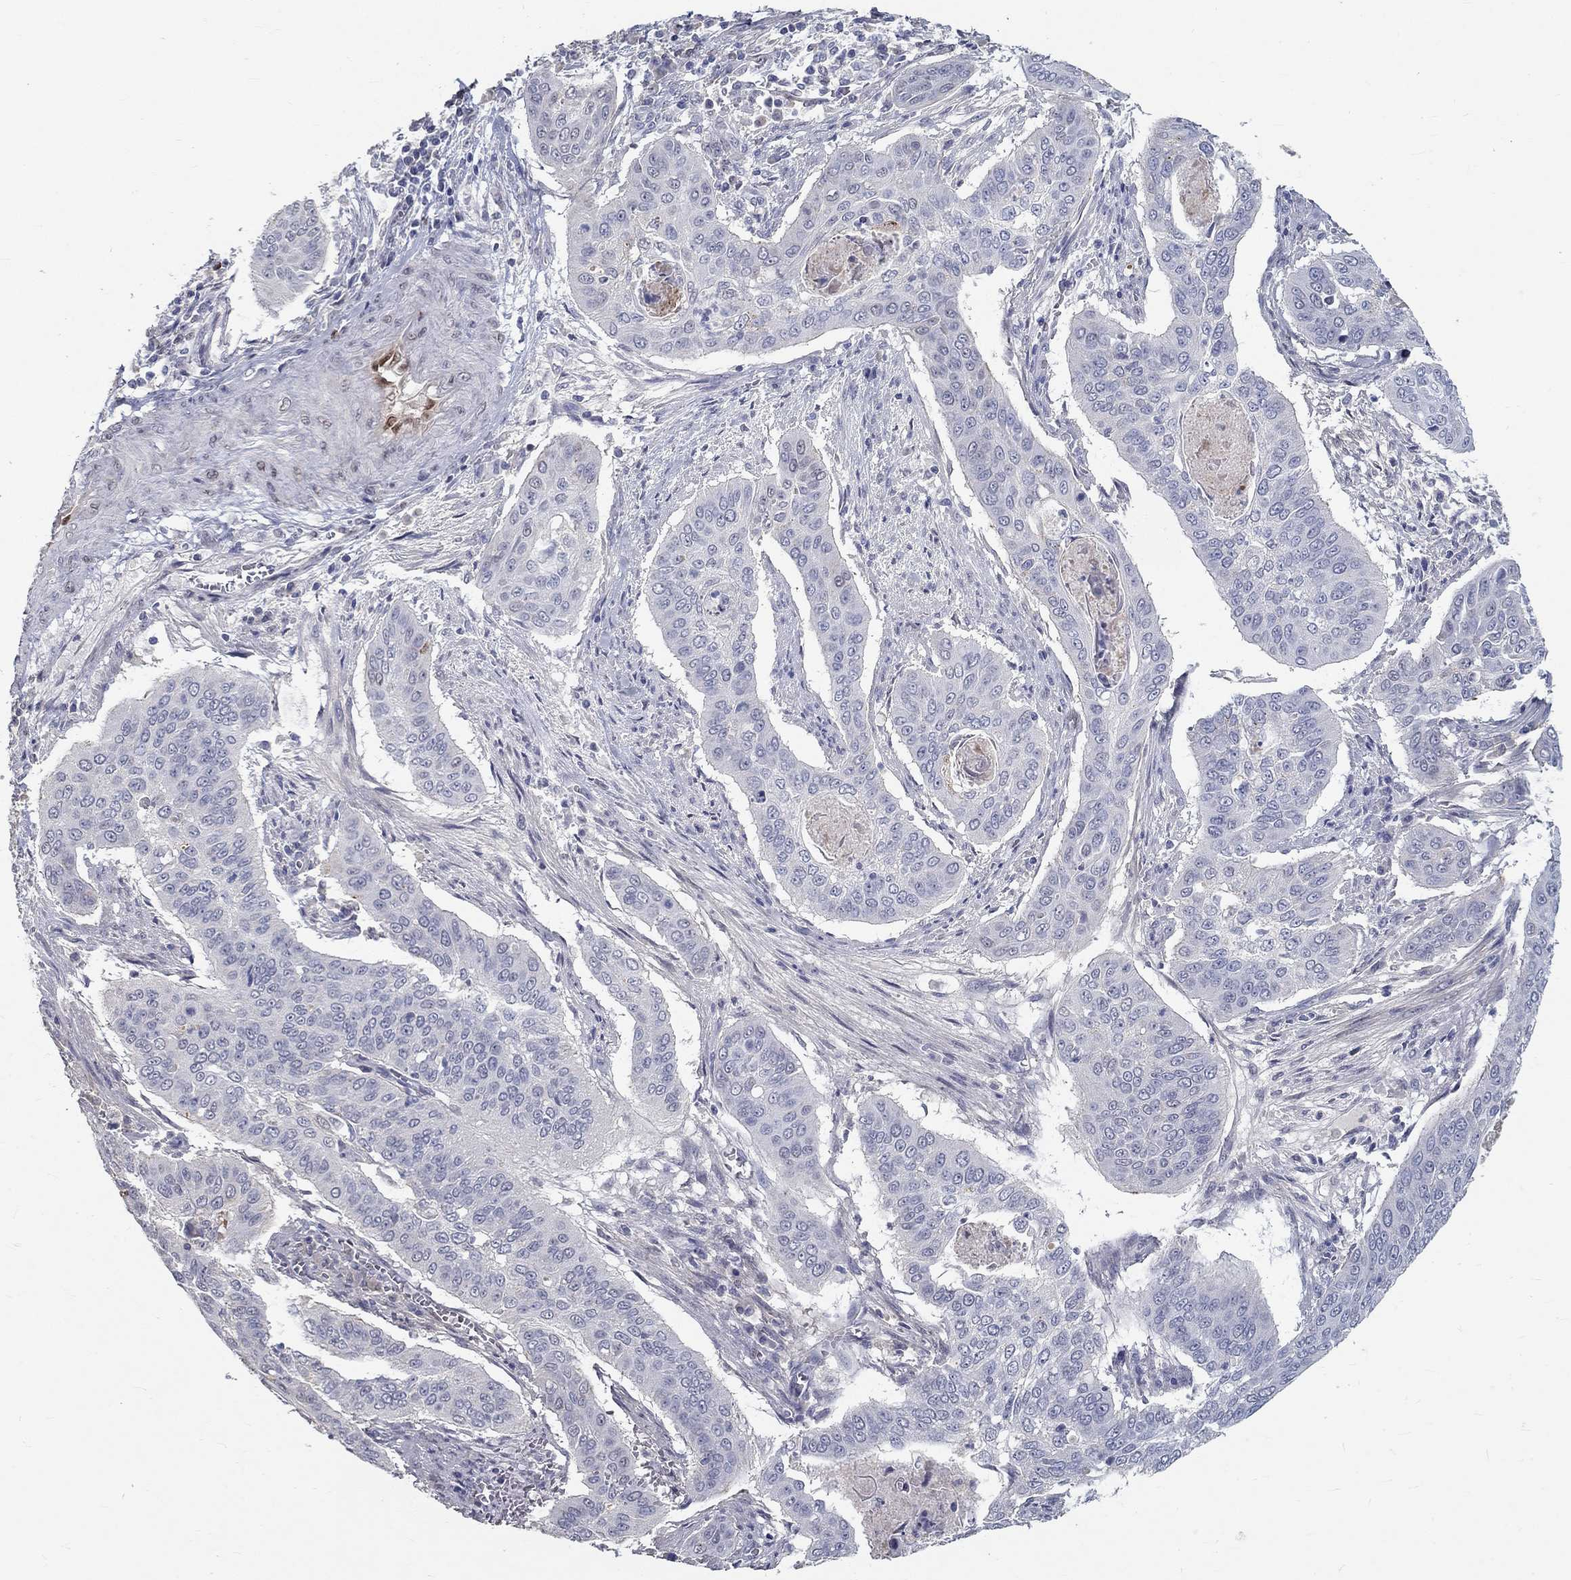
{"staining": {"intensity": "negative", "quantity": "none", "location": "none"}, "tissue": "cervical cancer", "cell_type": "Tumor cells", "image_type": "cancer", "snomed": [{"axis": "morphology", "description": "Squamous cell carcinoma, NOS"}, {"axis": "topography", "description": "Cervix"}], "caption": "An immunohistochemistry (IHC) image of squamous cell carcinoma (cervical) is shown. There is no staining in tumor cells of squamous cell carcinoma (cervical). (Brightfield microscopy of DAB immunohistochemistry (IHC) at high magnification).", "gene": "FGF2", "patient": {"sex": "female", "age": 39}}